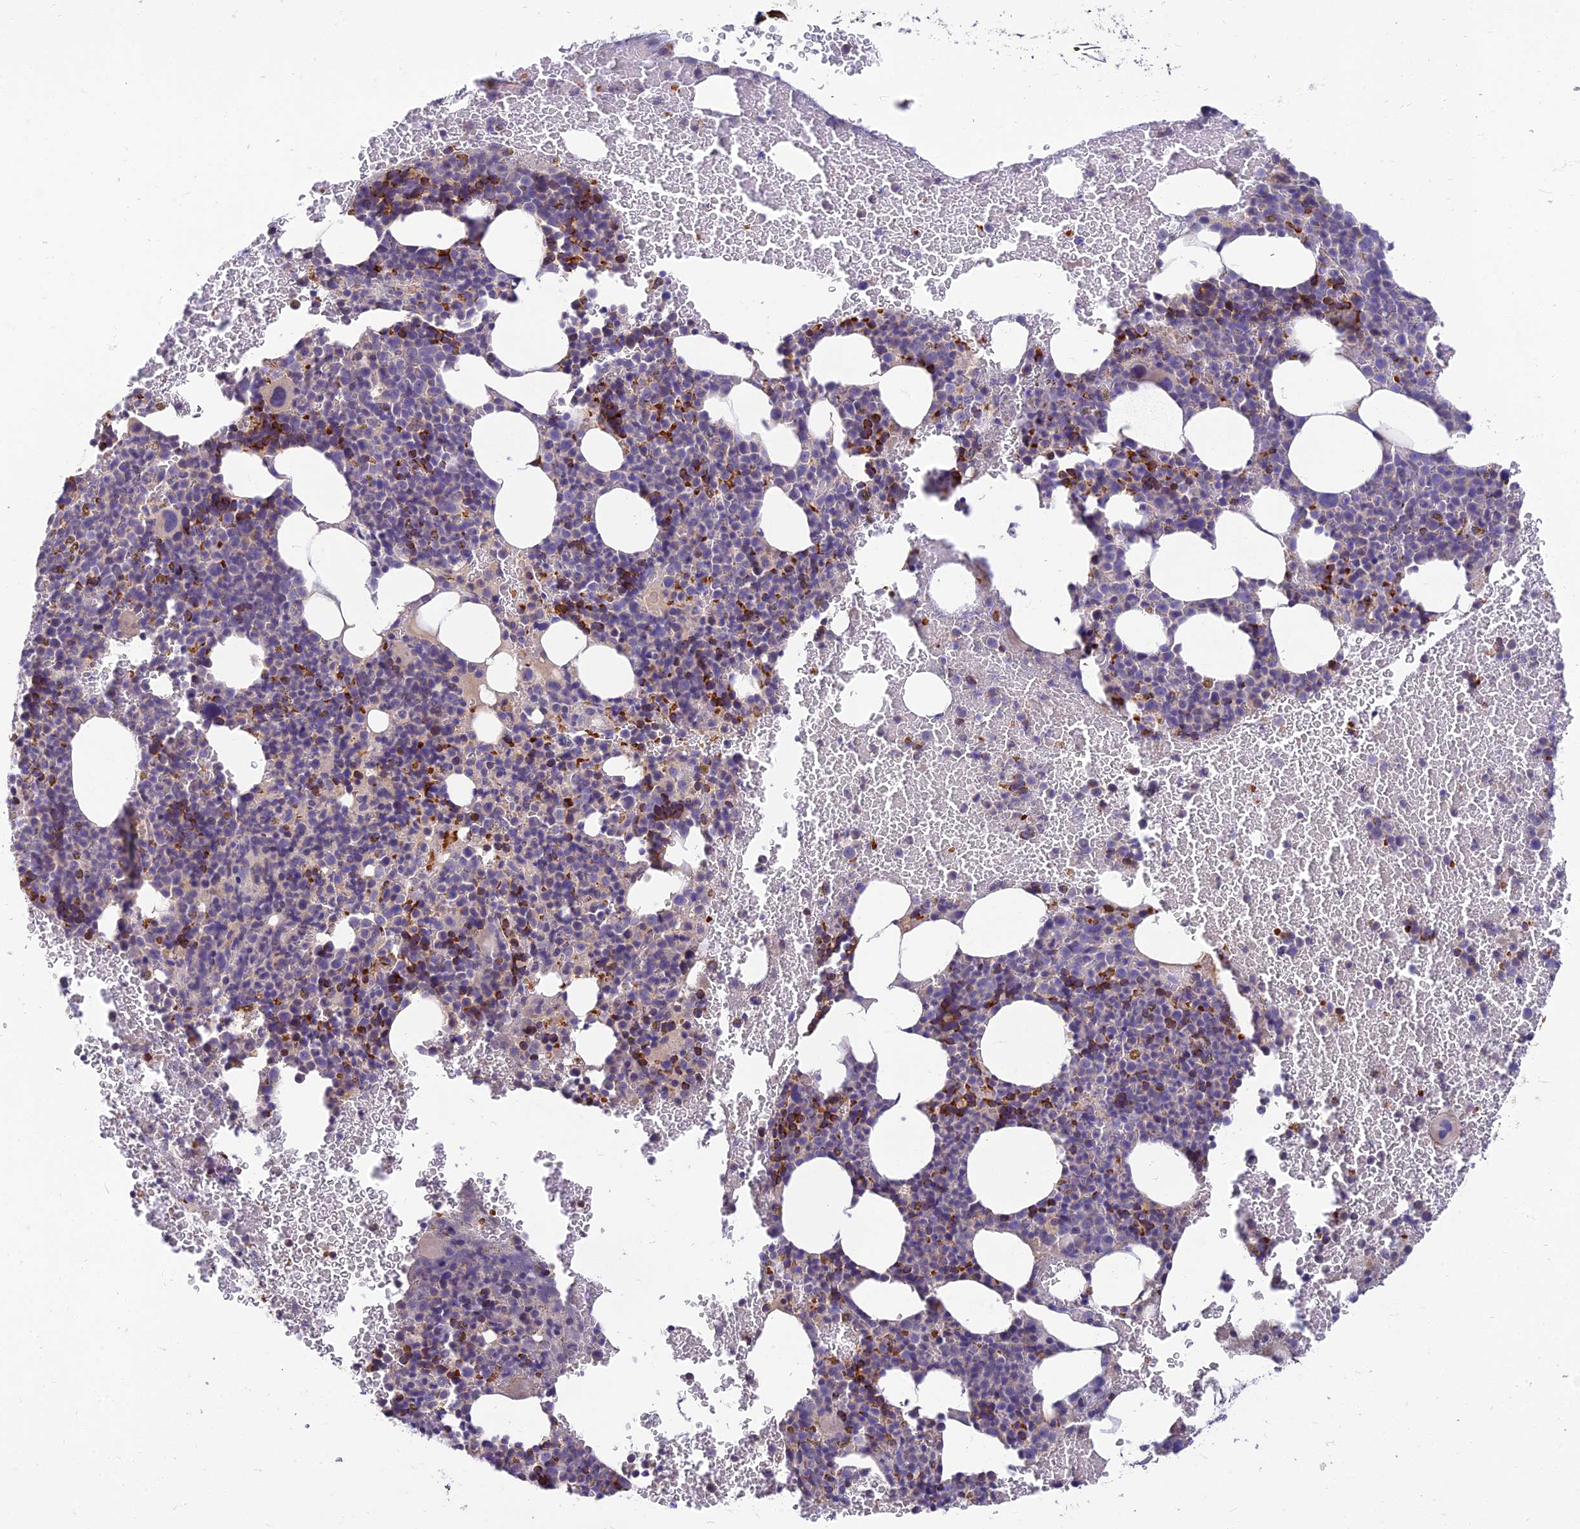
{"staining": {"intensity": "strong", "quantity": "<25%", "location": "cytoplasmic/membranous"}, "tissue": "bone marrow", "cell_type": "Hematopoietic cells", "image_type": "normal", "snomed": [{"axis": "morphology", "description": "Normal tissue, NOS"}, {"axis": "topography", "description": "Bone marrow"}], "caption": "Protein staining exhibits strong cytoplasmic/membranous positivity in about <25% of hematopoietic cells in unremarkable bone marrow.", "gene": "CLIP4", "patient": {"sex": "female", "age": 48}}